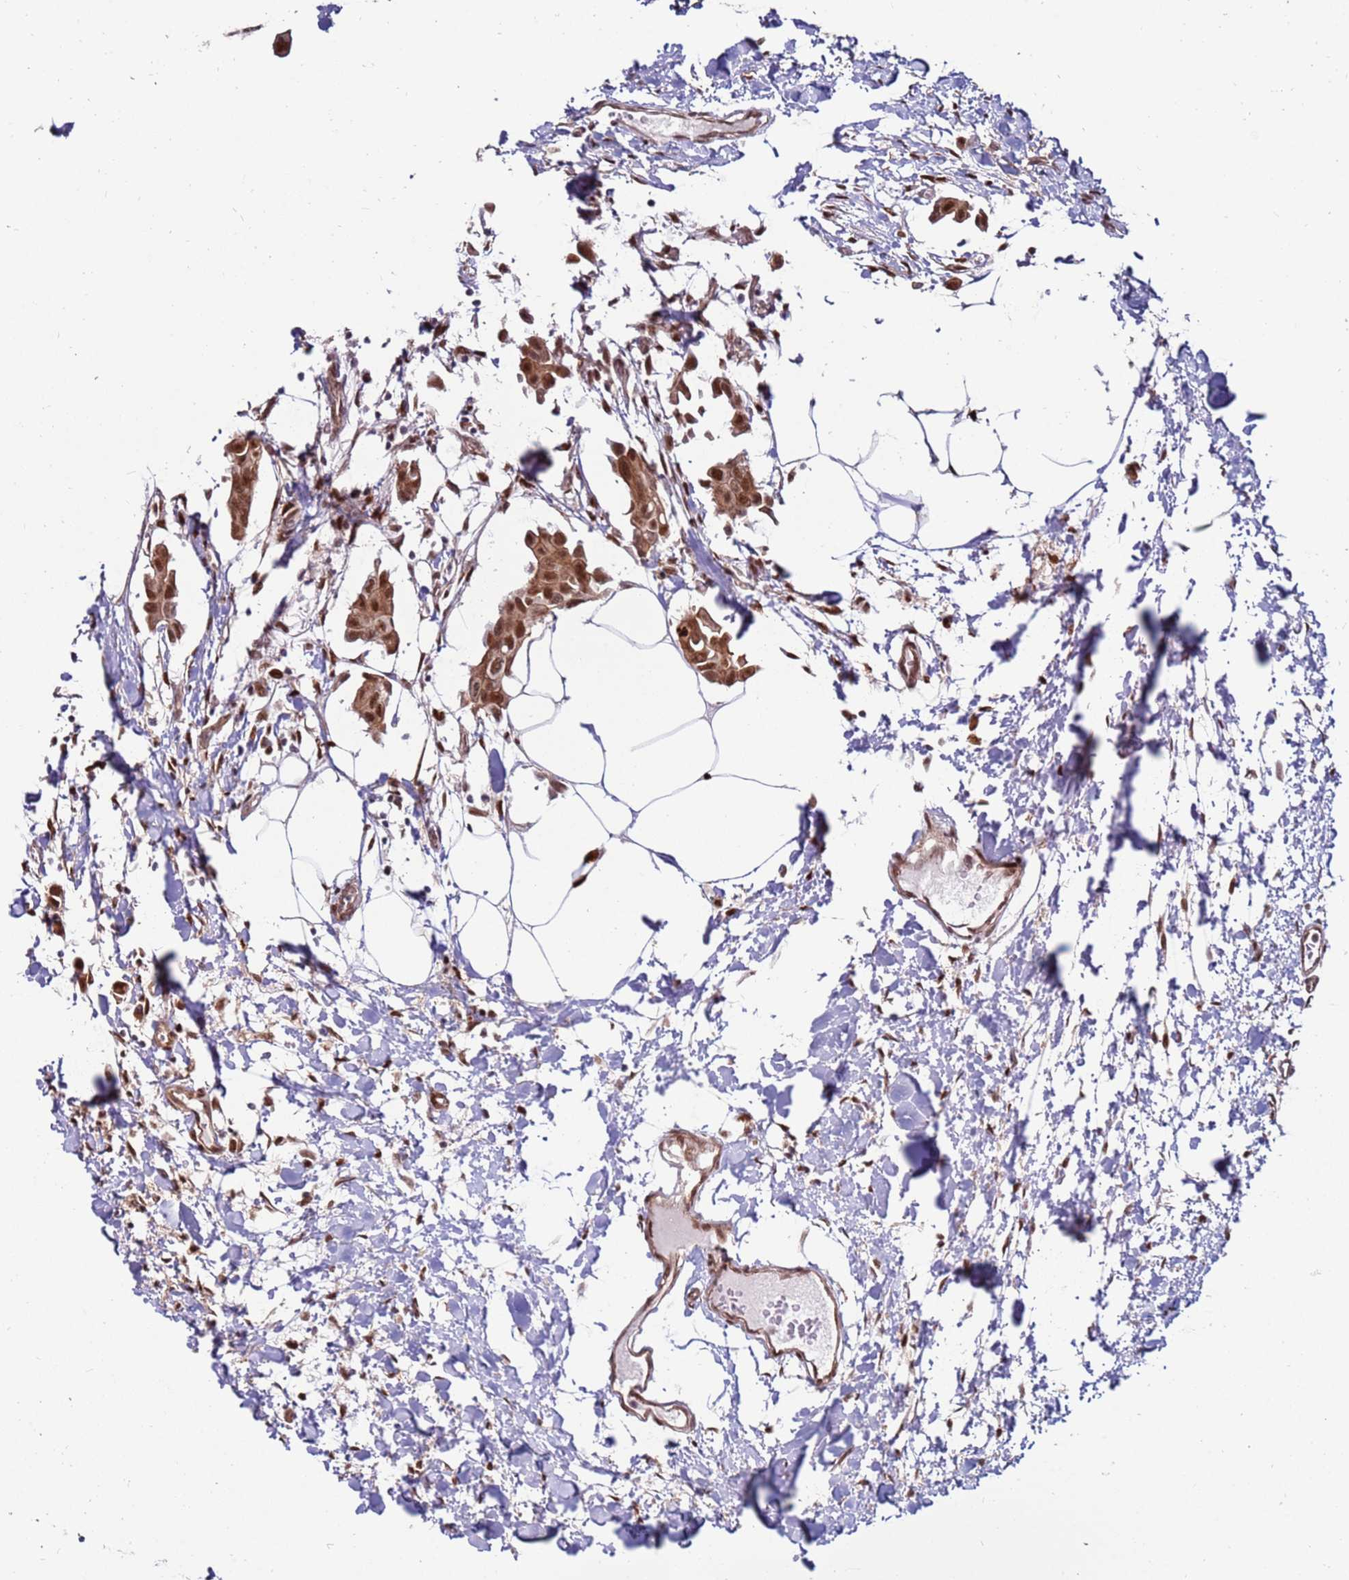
{"staining": {"intensity": "moderate", "quantity": ">75%", "location": "nuclear"}, "tissue": "breast cancer", "cell_type": "Tumor cells", "image_type": "cancer", "snomed": [{"axis": "morphology", "description": "Duct carcinoma"}, {"axis": "topography", "description": "Breast"}], "caption": "The image displays staining of breast cancer, revealing moderate nuclear protein staining (brown color) within tumor cells.", "gene": "KPNA4", "patient": {"sex": "female", "age": 41}}